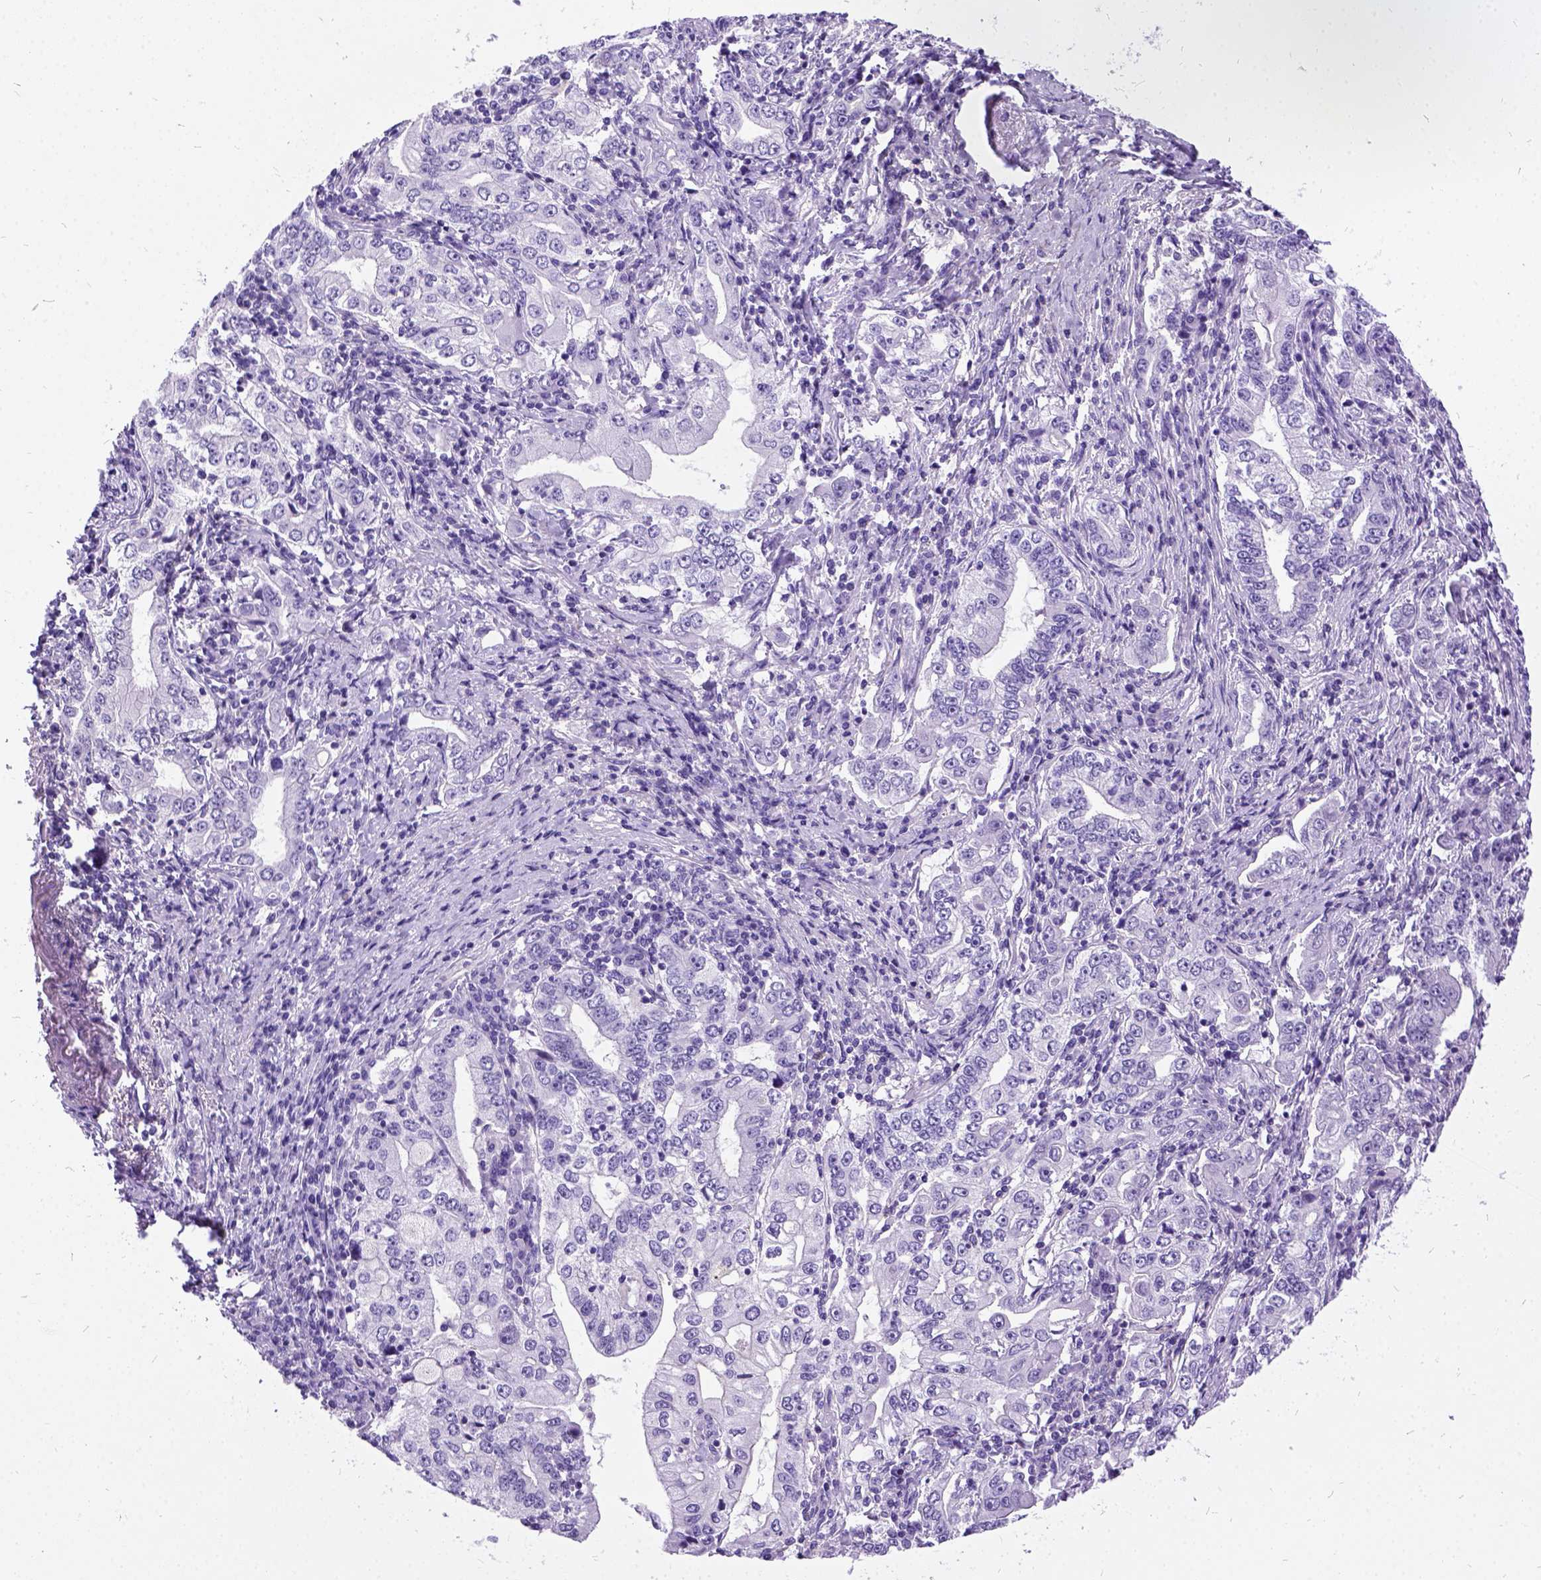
{"staining": {"intensity": "negative", "quantity": "none", "location": "none"}, "tissue": "stomach cancer", "cell_type": "Tumor cells", "image_type": "cancer", "snomed": [{"axis": "morphology", "description": "Adenocarcinoma, NOS"}, {"axis": "topography", "description": "Stomach, lower"}], "caption": "This is an IHC micrograph of human stomach adenocarcinoma. There is no positivity in tumor cells.", "gene": "PRG2", "patient": {"sex": "female", "age": 72}}